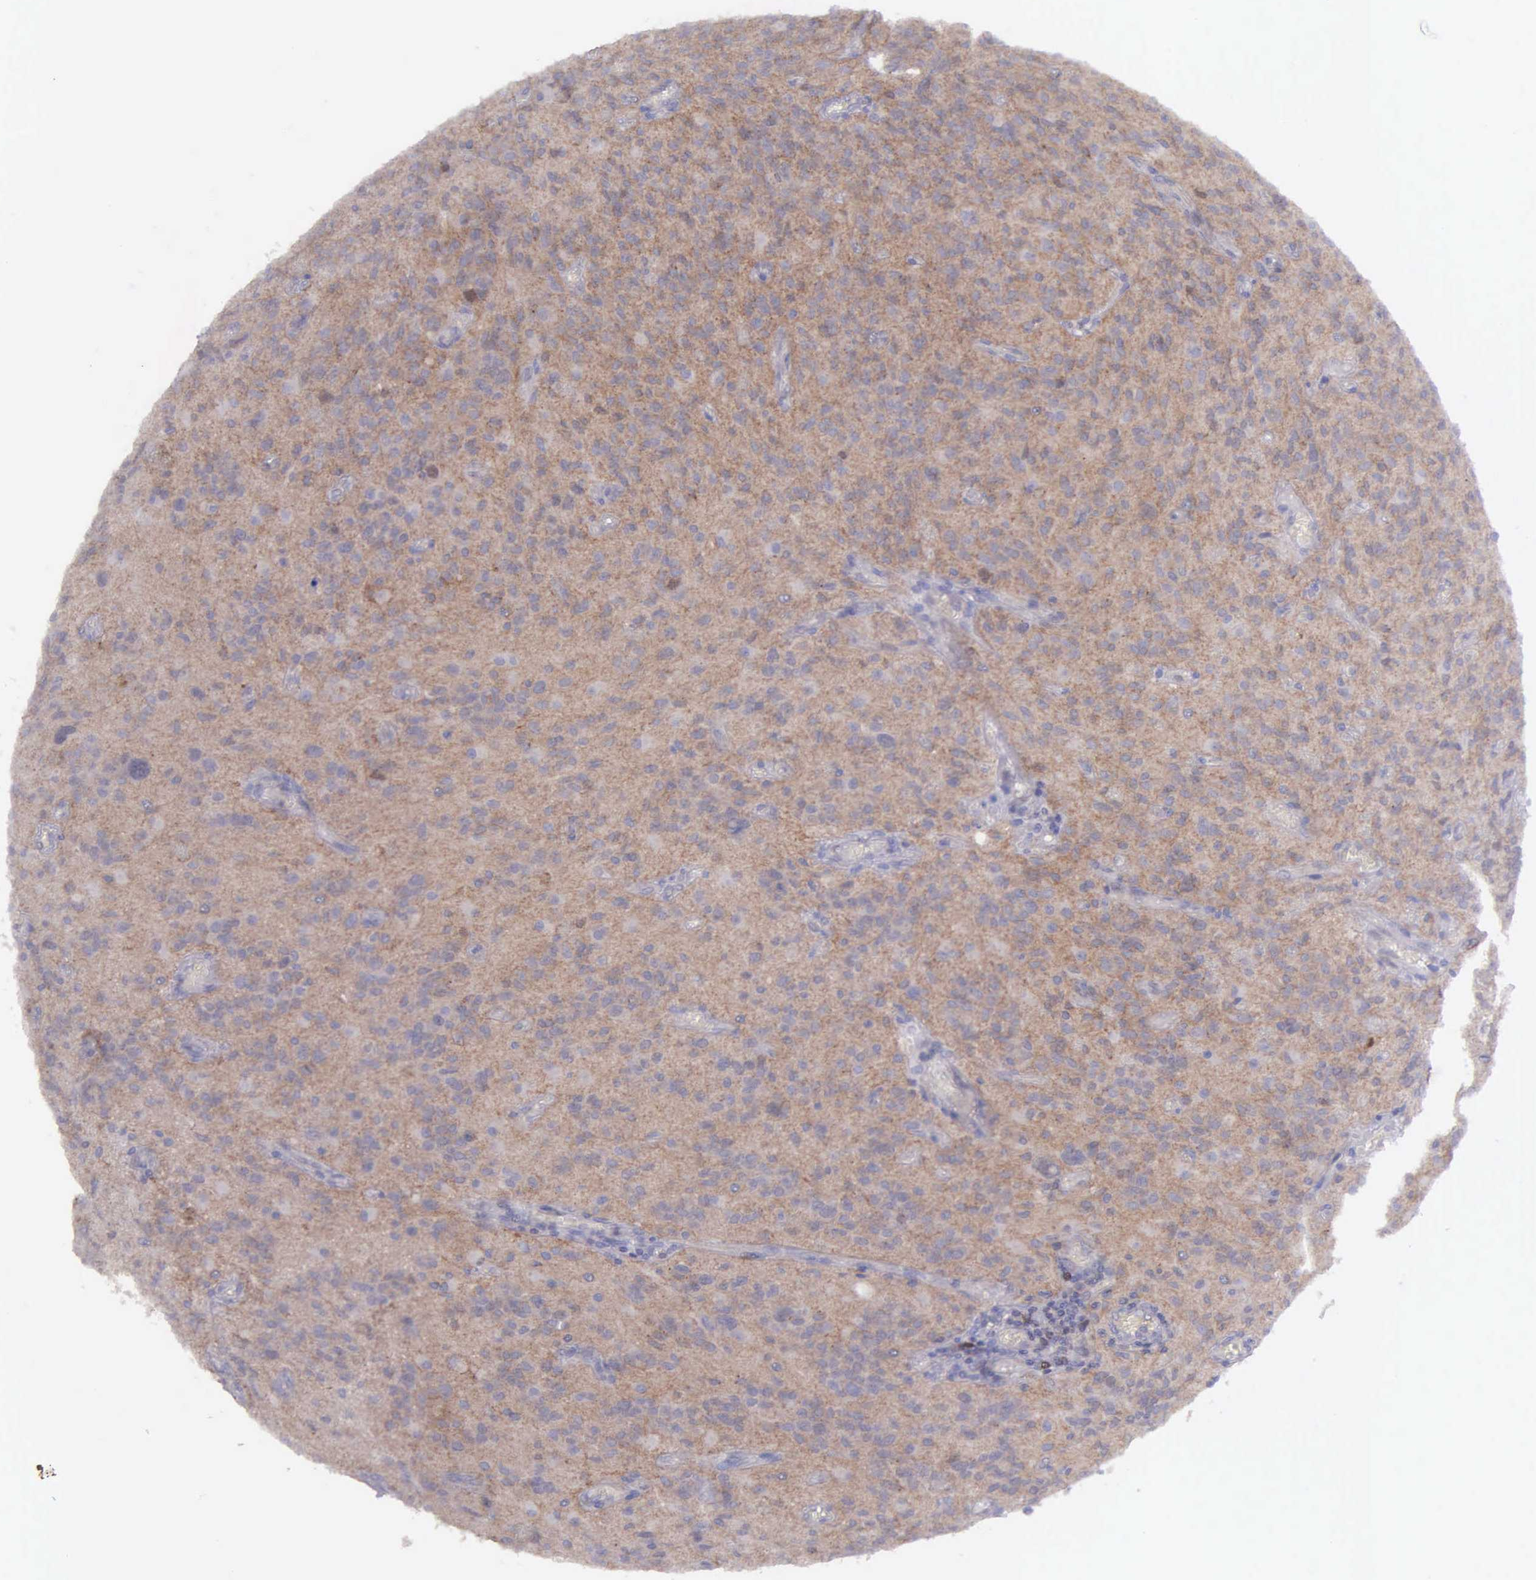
{"staining": {"intensity": "negative", "quantity": "none", "location": "none"}, "tissue": "glioma", "cell_type": "Tumor cells", "image_type": "cancer", "snomed": [{"axis": "morphology", "description": "Glioma, malignant, Low grade"}, {"axis": "topography", "description": "Brain"}], "caption": "Tumor cells show no significant protein staining in malignant glioma (low-grade). (Brightfield microscopy of DAB IHC at high magnification).", "gene": "MICAL3", "patient": {"sex": "female", "age": 15}}